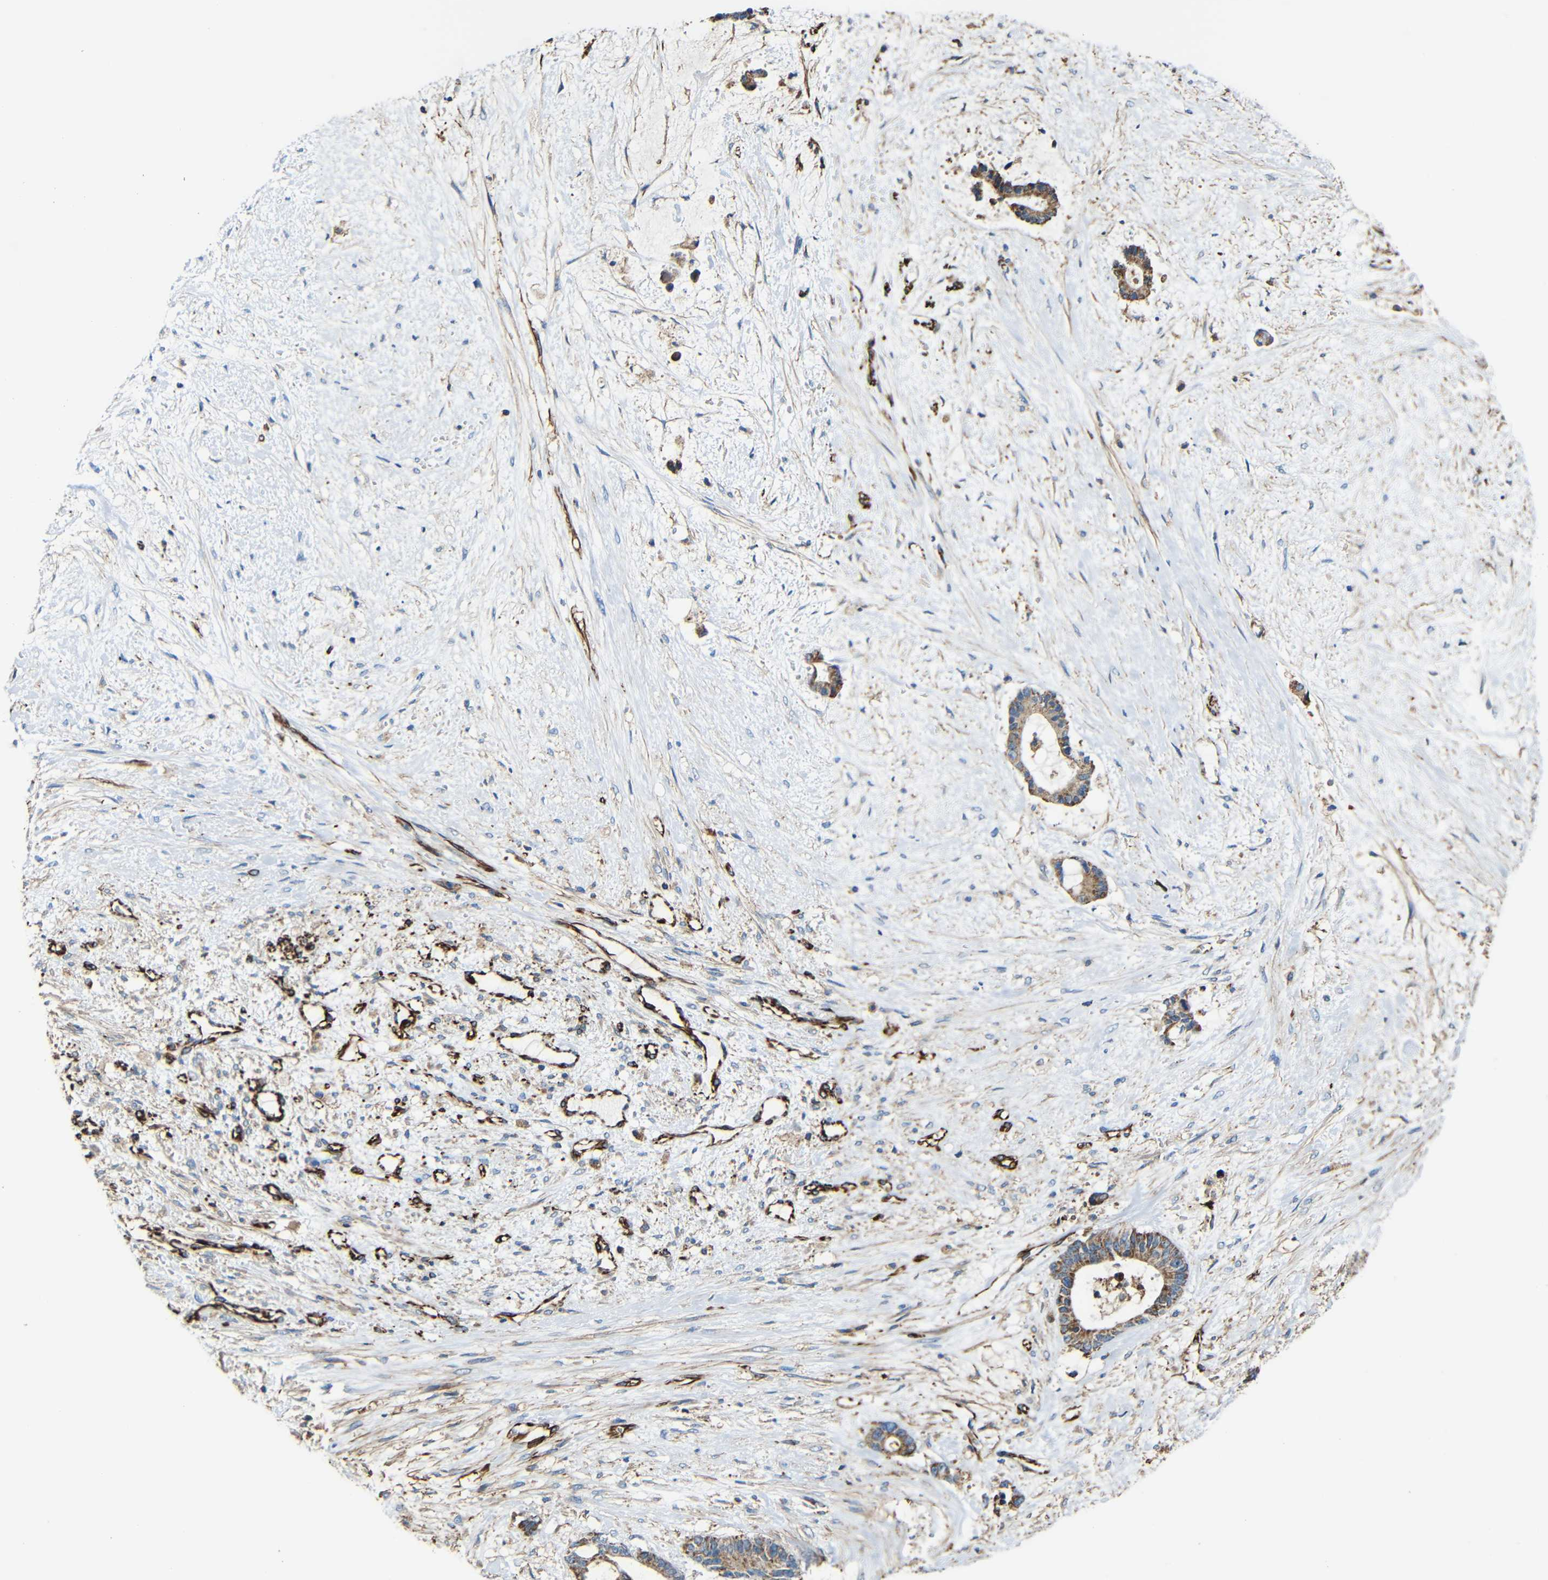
{"staining": {"intensity": "moderate", "quantity": ">75%", "location": "cytoplasmic/membranous"}, "tissue": "liver cancer", "cell_type": "Tumor cells", "image_type": "cancer", "snomed": [{"axis": "morphology", "description": "Normal tissue, NOS"}, {"axis": "morphology", "description": "Cholangiocarcinoma"}, {"axis": "topography", "description": "Liver"}, {"axis": "topography", "description": "Peripheral nerve tissue"}], "caption": "Liver cholangiocarcinoma was stained to show a protein in brown. There is medium levels of moderate cytoplasmic/membranous staining in approximately >75% of tumor cells. Immunohistochemistry stains the protein of interest in brown and the nuclei are stained blue.", "gene": "IGSF10", "patient": {"sex": "female", "age": 73}}